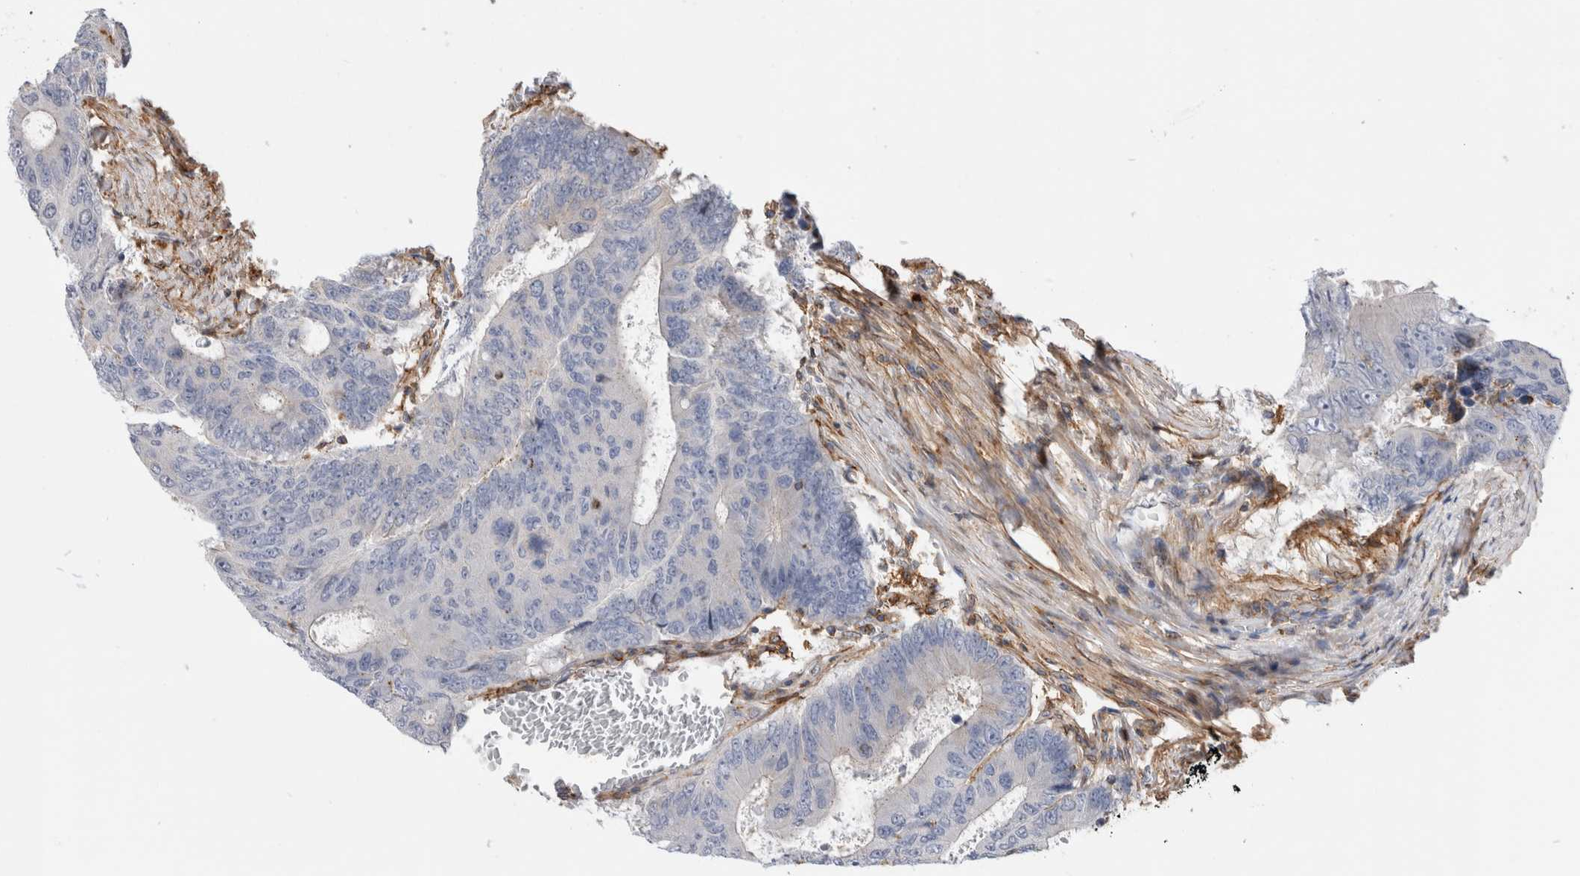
{"staining": {"intensity": "weak", "quantity": "25%-75%", "location": "cytoplasmic/membranous"}, "tissue": "colorectal cancer", "cell_type": "Tumor cells", "image_type": "cancer", "snomed": [{"axis": "morphology", "description": "Adenocarcinoma, NOS"}, {"axis": "topography", "description": "Colon"}], "caption": "Colorectal adenocarcinoma stained with a protein marker reveals weak staining in tumor cells.", "gene": "CCDC88B", "patient": {"sex": "male", "age": 87}}